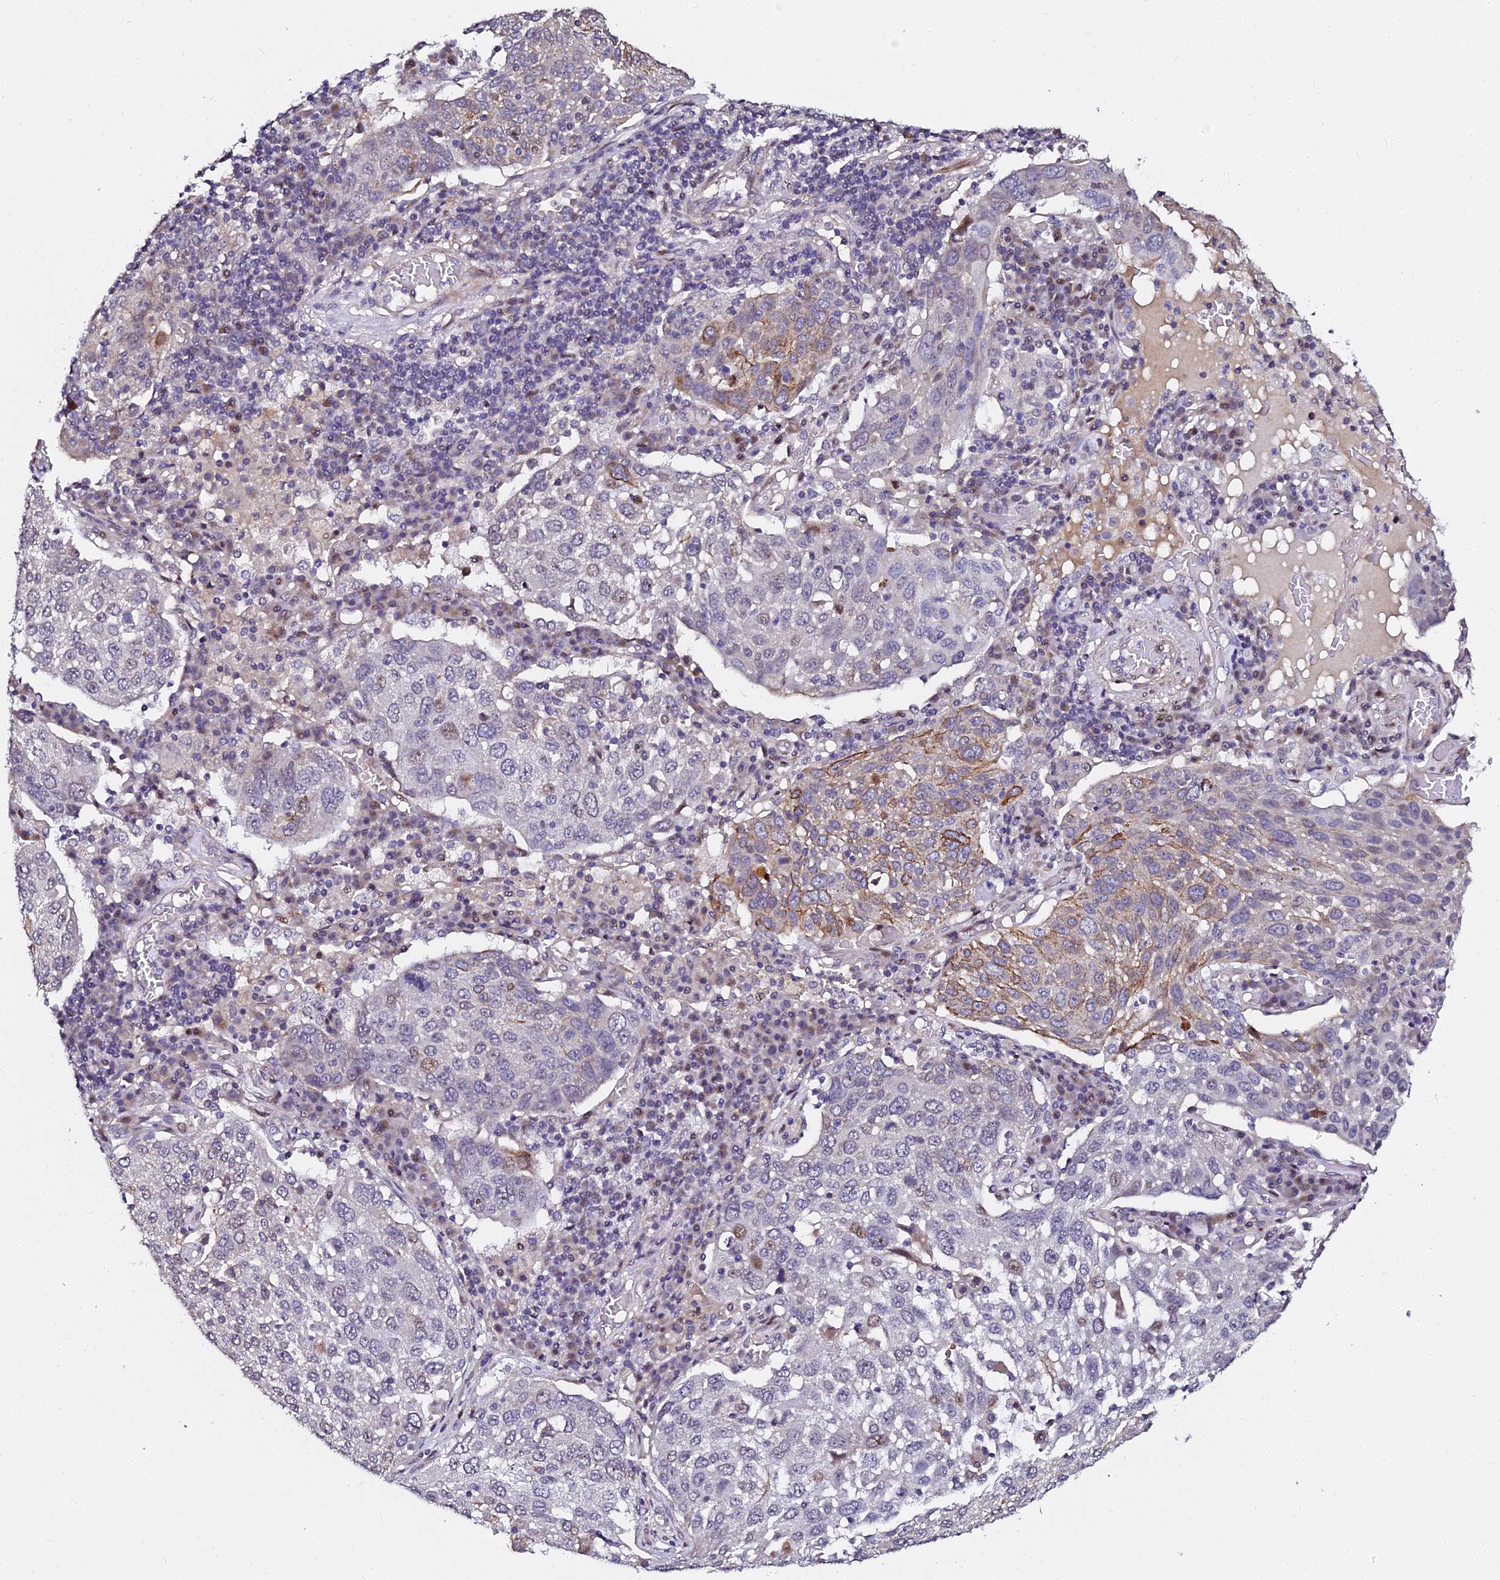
{"staining": {"intensity": "moderate", "quantity": "<25%", "location": "cytoplasmic/membranous,nuclear"}, "tissue": "lung cancer", "cell_type": "Tumor cells", "image_type": "cancer", "snomed": [{"axis": "morphology", "description": "Squamous cell carcinoma, NOS"}, {"axis": "topography", "description": "Lung"}], "caption": "A low amount of moderate cytoplasmic/membranous and nuclear staining is appreciated in about <25% of tumor cells in lung cancer (squamous cell carcinoma) tissue.", "gene": "GPN3", "patient": {"sex": "male", "age": 65}}